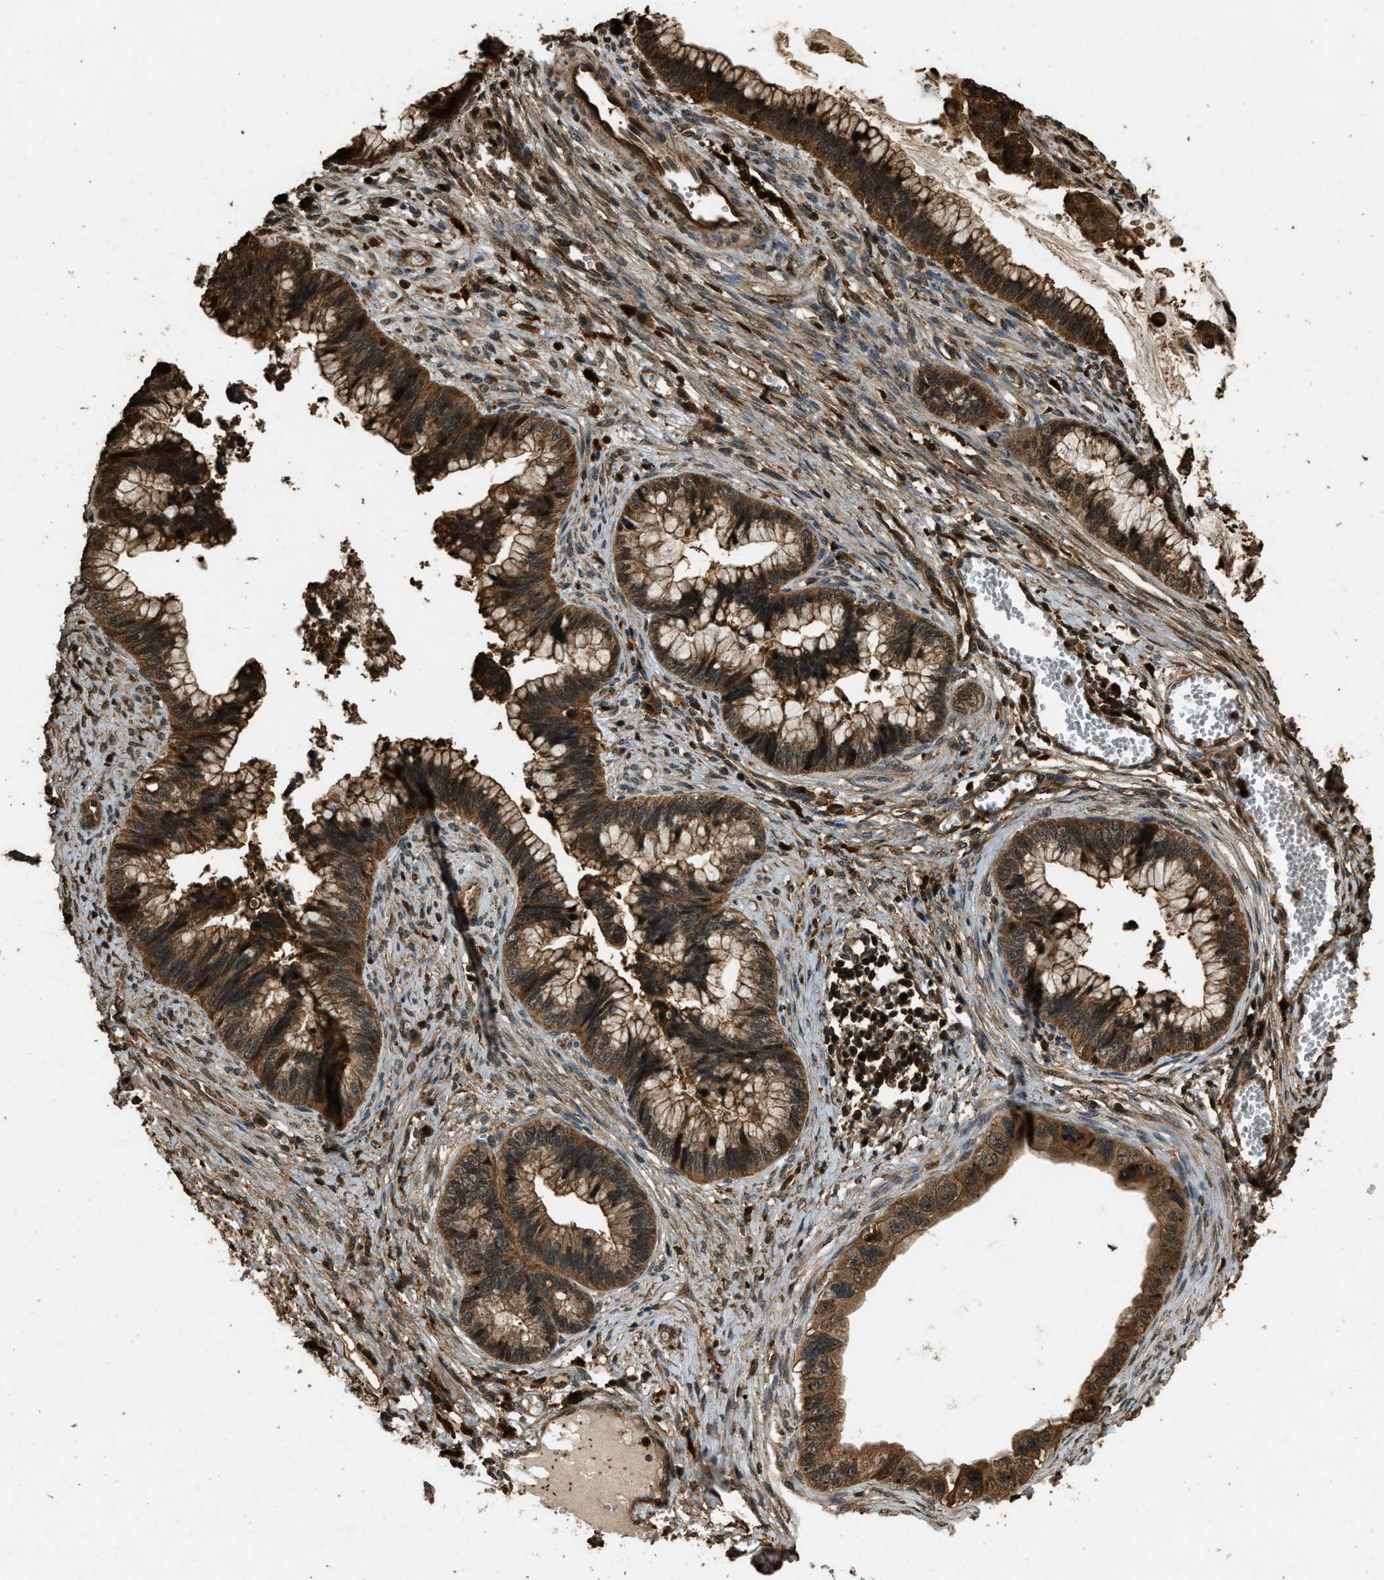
{"staining": {"intensity": "moderate", "quantity": ">75%", "location": "cytoplasmic/membranous,nuclear"}, "tissue": "cervical cancer", "cell_type": "Tumor cells", "image_type": "cancer", "snomed": [{"axis": "morphology", "description": "Adenocarcinoma, NOS"}, {"axis": "topography", "description": "Cervix"}], "caption": "A brown stain labels moderate cytoplasmic/membranous and nuclear expression of a protein in human cervical cancer (adenocarcinoma) tumor cells.", "gene": "RAP2A", "patient": {"sex": "female", "age": 44}}